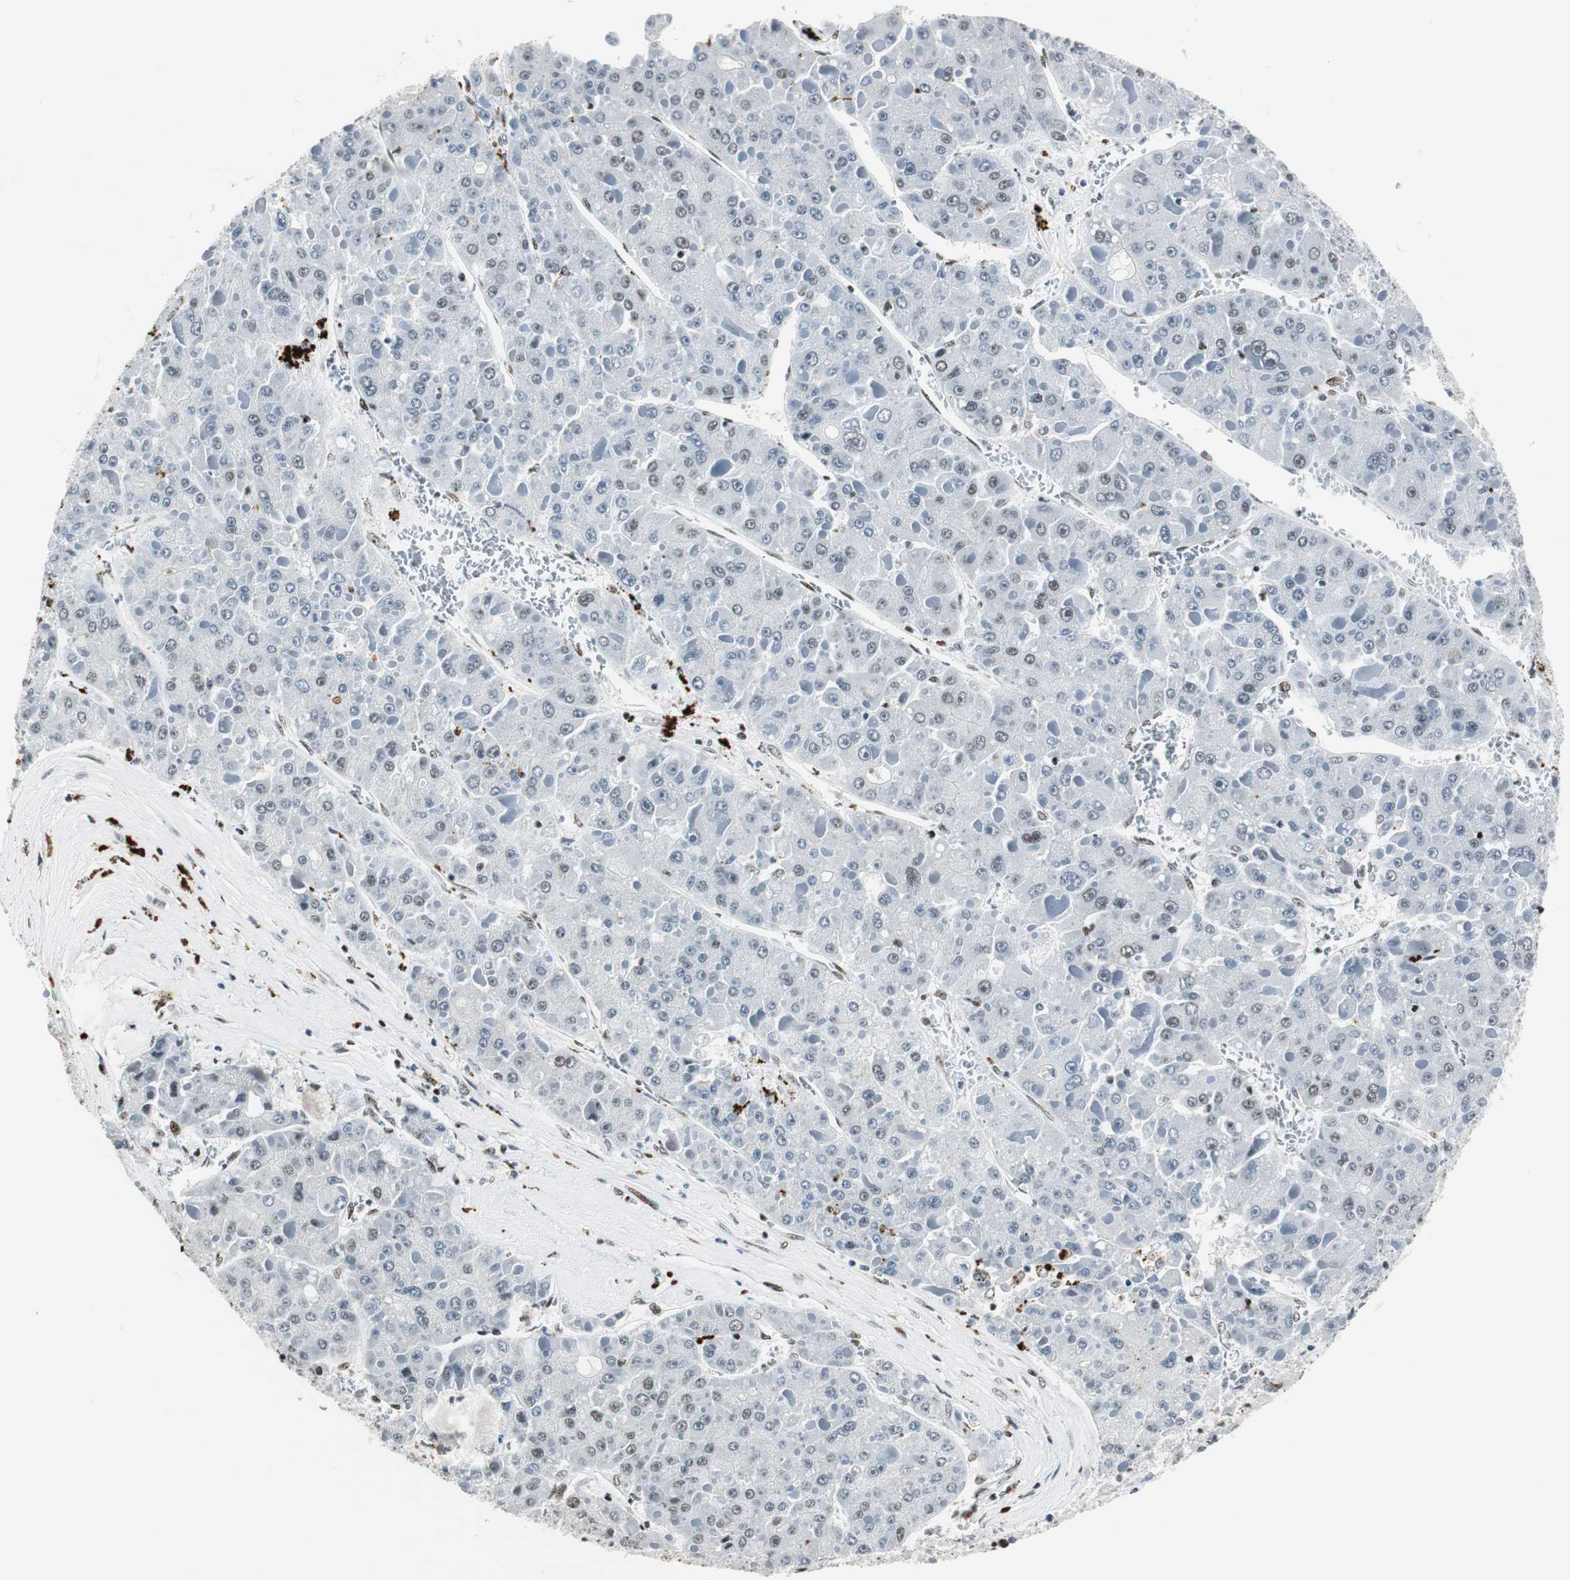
{"staining": {"intensity": "weak", "quantity": "<25%", "location": "nuclear"}, "tissue": "liver cancer", "cell_type": "Tumor cells", "image_type": "cancer", "snomed": [{"axis": "morphology", "description": "Carcinoma, Hepatocellular, NOS"}, {"axis": "topography", "description": "Liver"}], "caption": "Protein analysis of liver cancer exhibits no significant expression in tumor cells.", "gene": "RBBP4", "patient": {"sex": "female", "age": 73}}